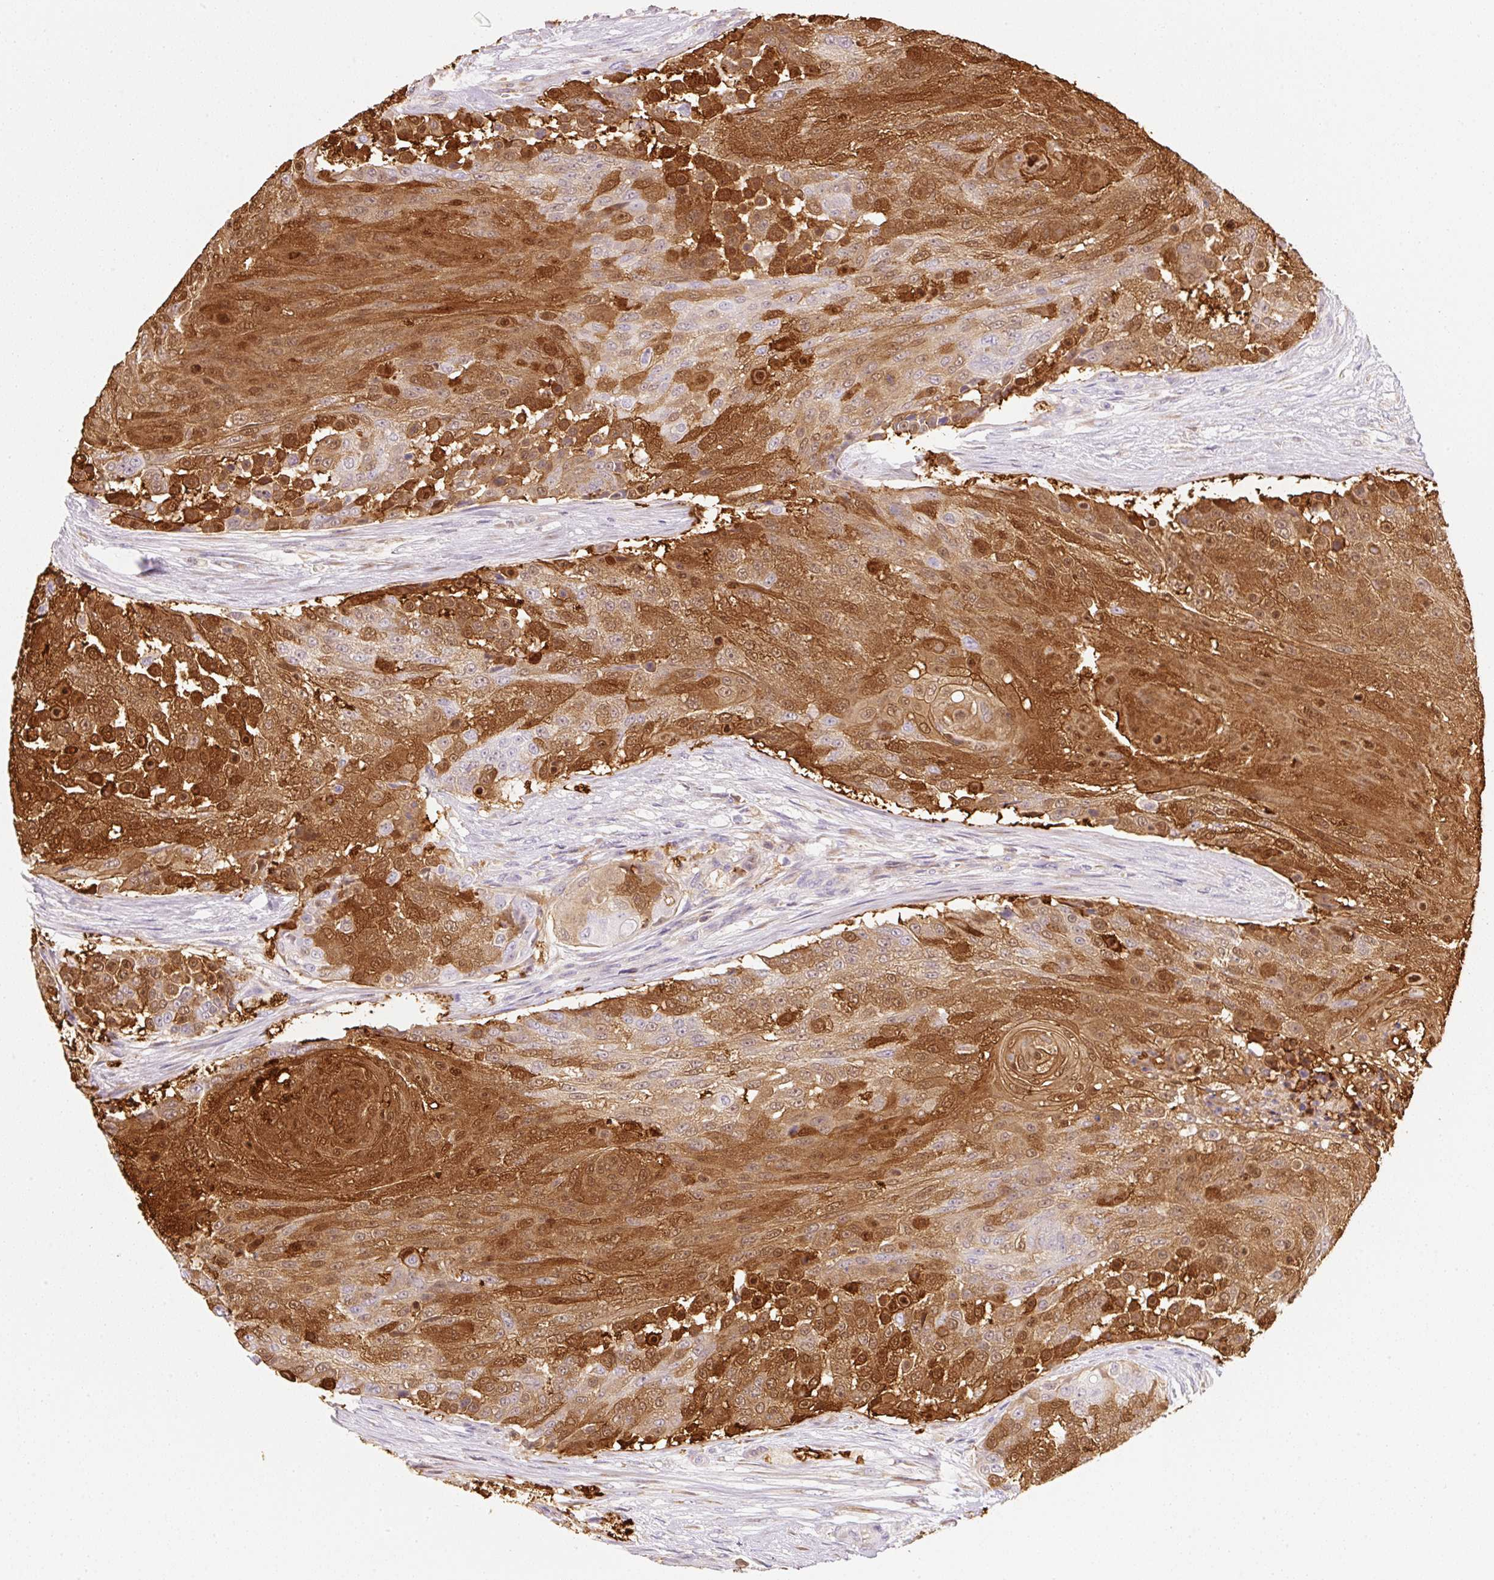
{"staining": {"intensity": "strong", "quantity": ">75%", "location": "cytoplasmic/membranous,nuclear"}, "tissue": "urothelial cancer", "cell_type": "Tumor cells", "image_type": "cancer", "snomed": [{"axis": "morphology", "description": "Urothelial carcinoma, High grade"}, {"axis": "topography", "description": "Urinary bladder"}], "caption": "There is high levels of strong cytoplasmic/membranous and nuclear positivity in tumor cells of urothelial cancer, as demonstrated by immunohistochemical staining (brown color).", "gene": "FABP5", "patient": {"sex": "female", "age": 63}}